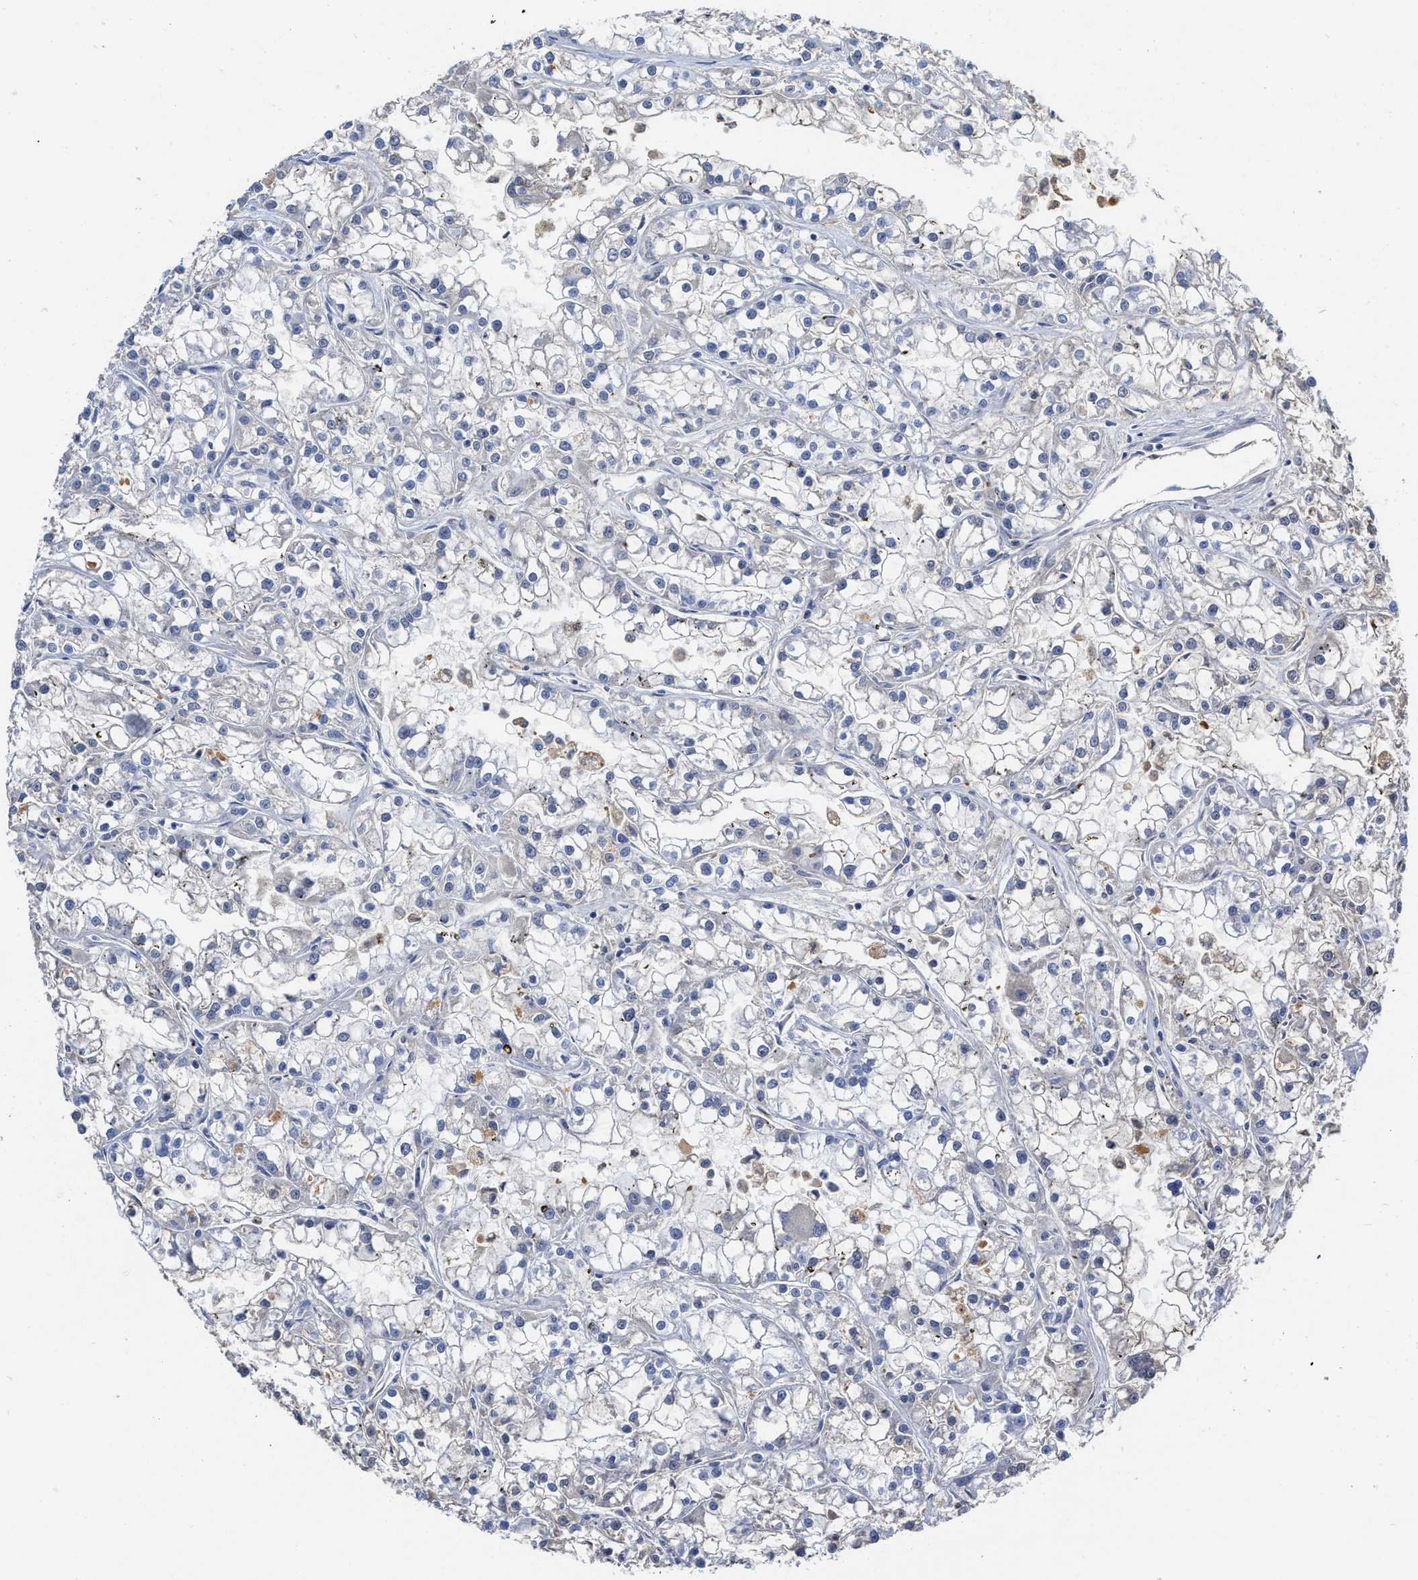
{"staining": {"intensity": "negative", "quantity": "none", "location": "none"}, "tissue": "renal cancer", "cell_type": "Tumor cells", "image_type": "cancer", "snomed": [{"axis": "morphology", "description": "Adenocarcinoma, NOS"}, {"axis": "topography", "description": "Kidney"}], "caption": "Immunohistochemistry histopathology image of neoplastic tissue: renal cancer (adenocarcinoma) stained with DAB demonstrates no significant protein expression in tumor cells. Brightfield microscopy of immunohistochemistry (IHC) stained with DAB (3,3'-diaminobenzidine) (brown) and hematoxylin (blue), captured at high magnification.", "gene": "C2", "patient": {"sex": "female", "age": 52}}